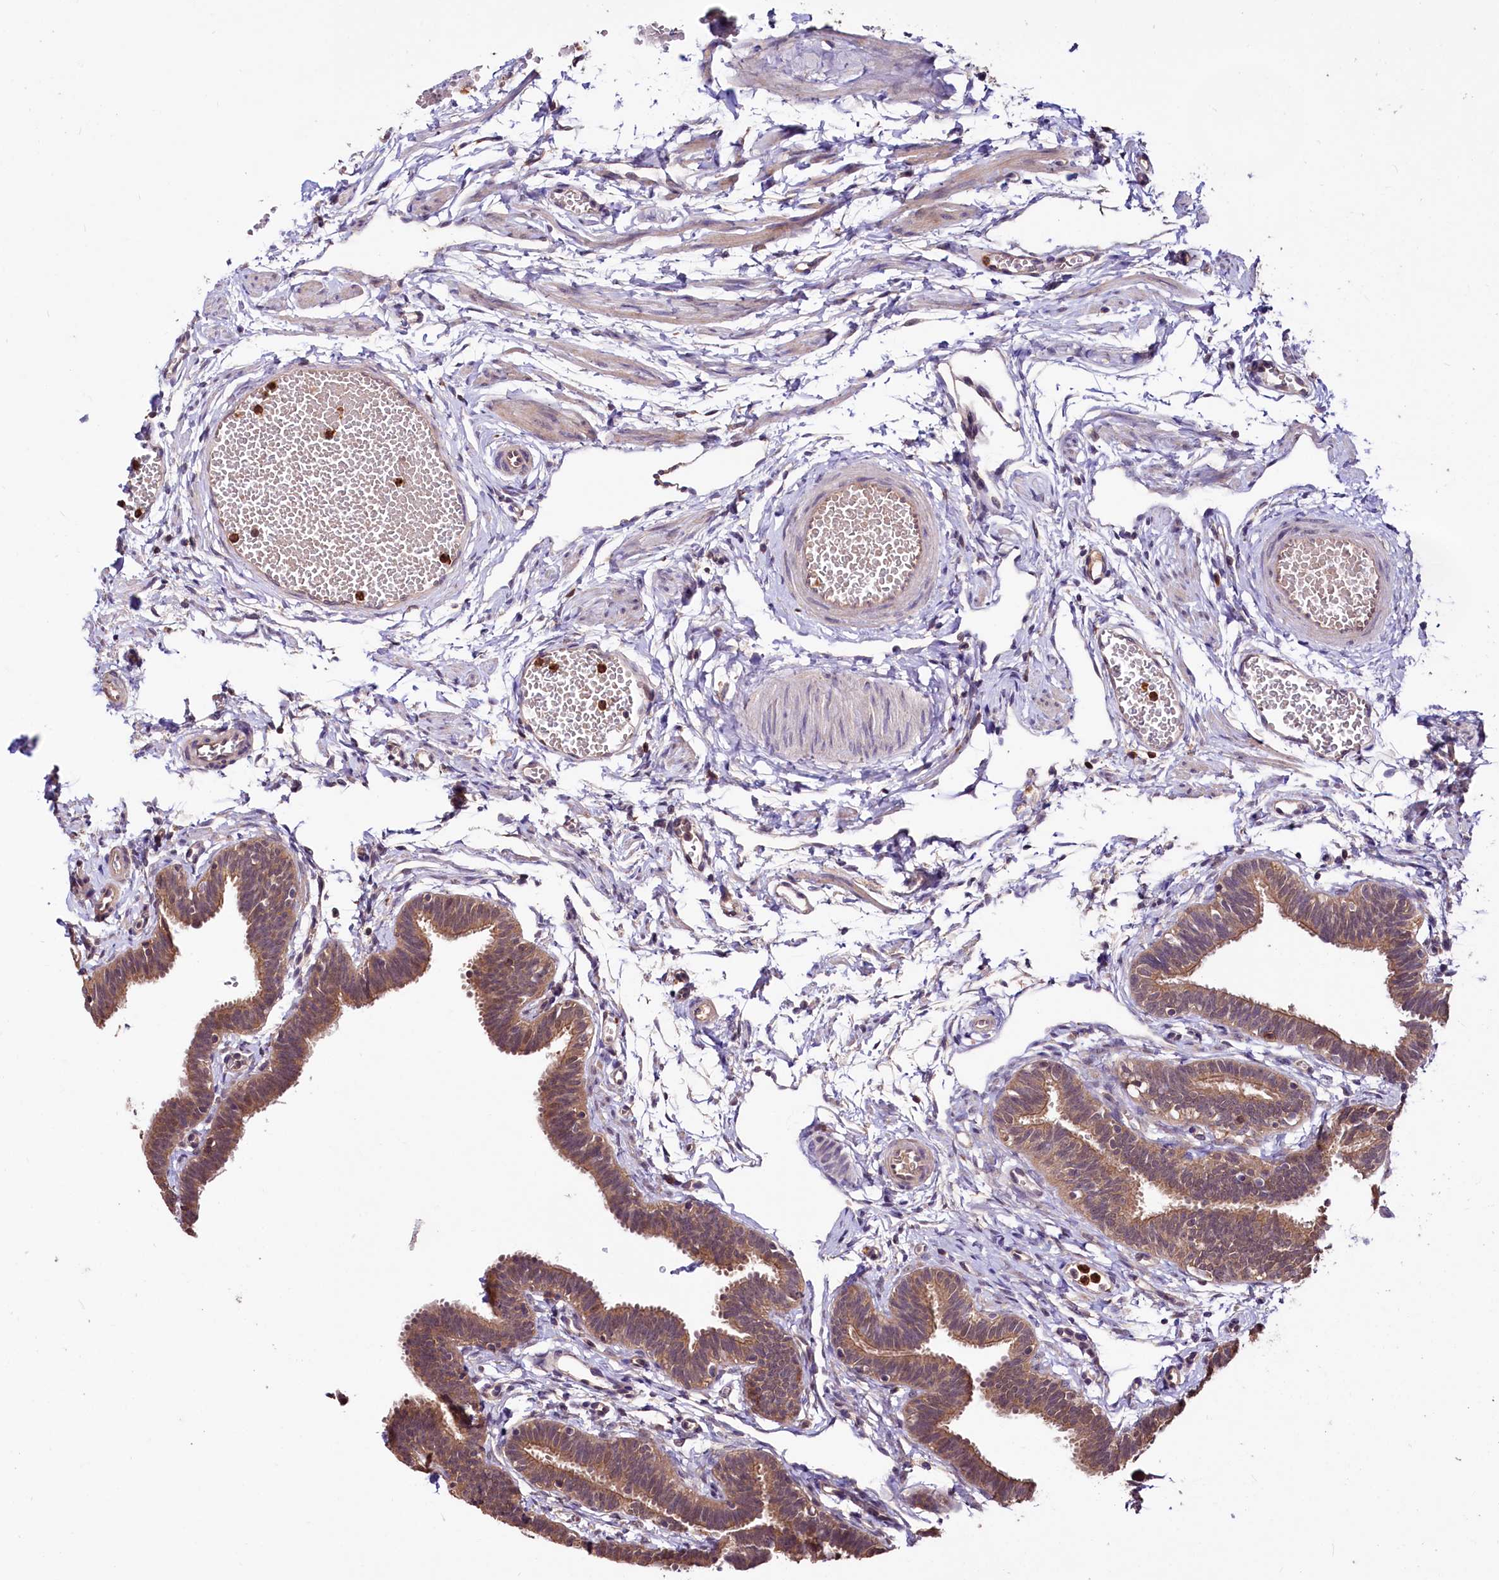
{"staining": {"intensity": "moderate", "quantity": ">75%", "location": "cytoplasmic/membranous"}, "tissue": "fallopian tube", "cell_type": "Glandular cells", "image_type": "normal", "snomed": [{"axis": "morphology", "description": "Normal tissue, NOS"}, {"axis": "topography", "description": "Fallopian tube"}, {"axis": "topography", "description": "Ovary"}], "caption": "The image shows staining of normal fallopian tube, revealing moderate cytoplasmic/membranous protein positivity (brown color) within glandular cells. The protein of interest is shown in brown color, while the nuclei are stained blue.", "gene": "KLRB1", "patient": {"sex": "female", "age": 23}}